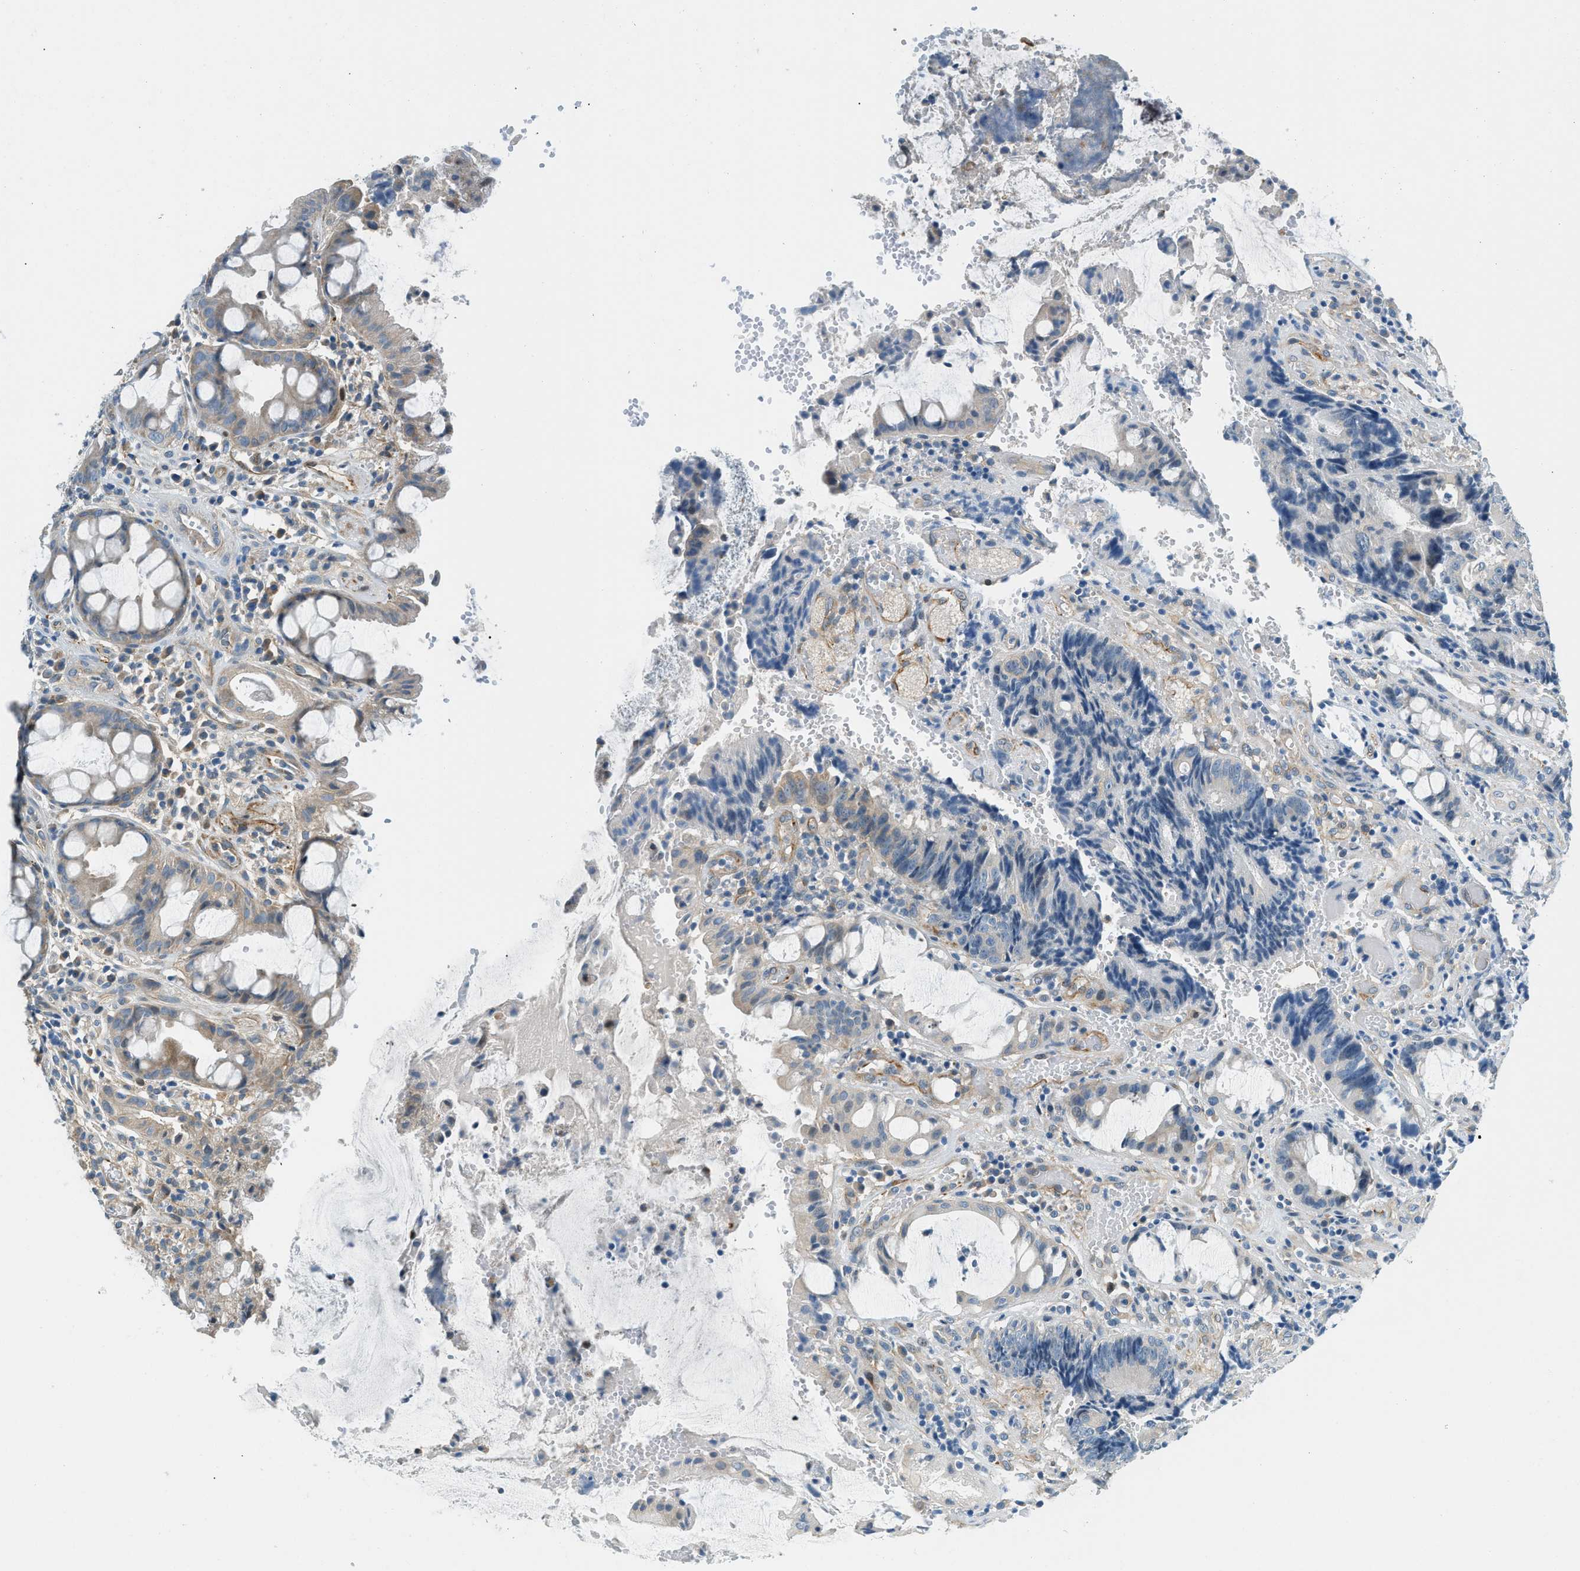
{"staining": {"intensity": "weak", "quantity": "<25%", "location": "cytoplasmic/membranous"}, "tissue": "colorectal cancer", "cell_type": "Tumor cells", "image_type": "cancer", "snomed": [{"axis": "morphology", "description": "Adenocarcinoma, NOS"}, {"axis": "topography", "description": "Colon"}], "caption": "An image of human colorectal adenocarcinoma is negative for staining in tumor cells. Brightfield microscopy of immunohistochemistry (IHC) stained with DAB (brown) and hematoxylin (blue), captured at high magnification.", "gene": "ZNF367", "patient": {"sex": "female", "age": 57}}